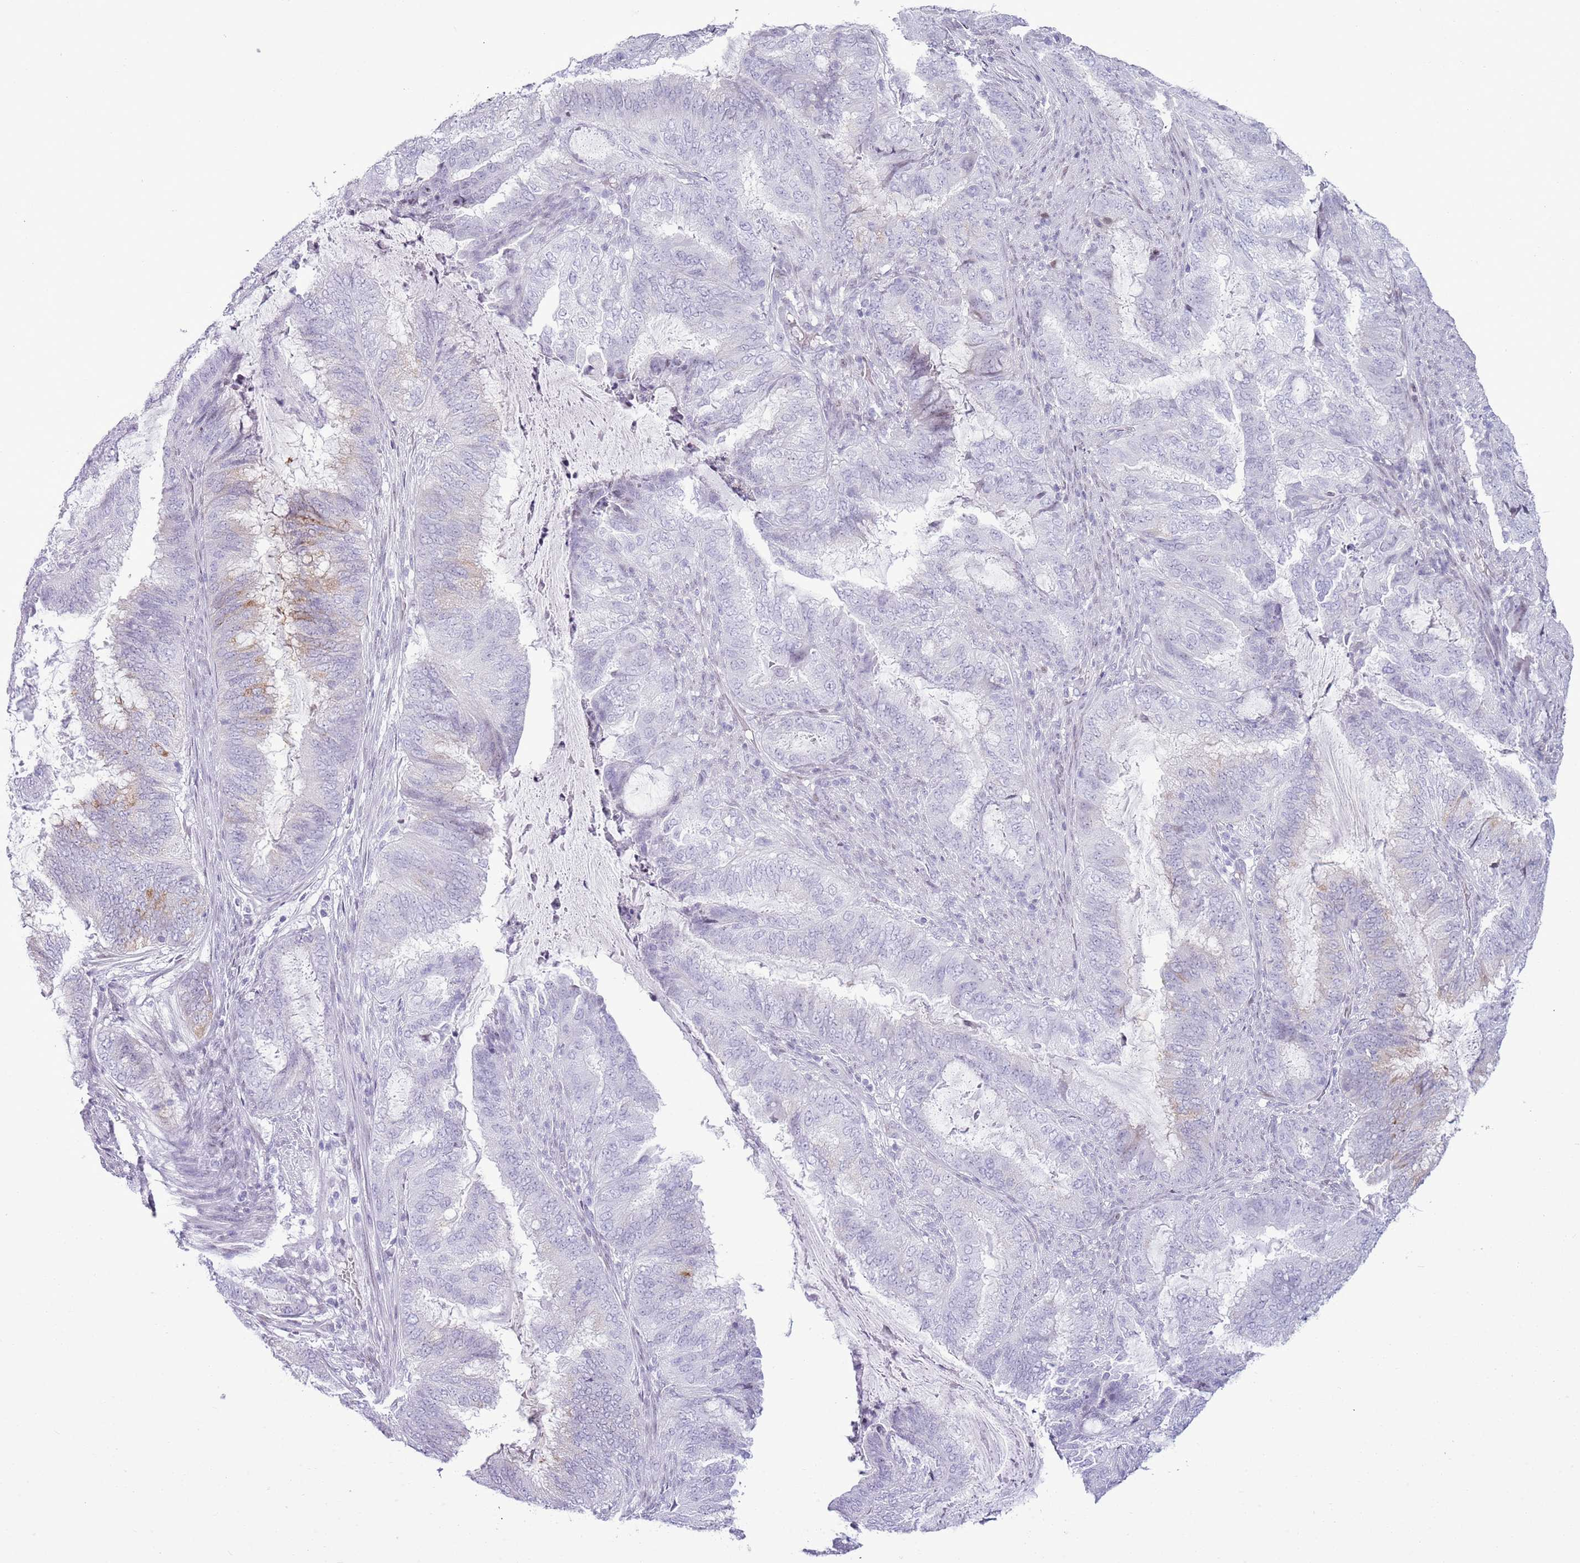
{"staining": {"intensity": "negative", "quantity": "none", "location": "none"}, "tissue": "endometrial cancer", "cell_type": "Tumor cells", "image_type": "cancer", "snomed": [{"axis": "morphology", "description": "Adenocarcinoma, NOS"}, {"axis": "topography", "description": "Endometrium"}], "caption": "There is no significant expression in tumor cells of adenocarcinoma (endometrial). Brightfield microscopy of immunohistochemistry (IHC) stained with DAB (3,3'-diaminobenzidine) (brown) and hematoxylin (blue), captured at high magnification.", "gene": "ASIP", "patient": {"sex": "female", "age": 51}}